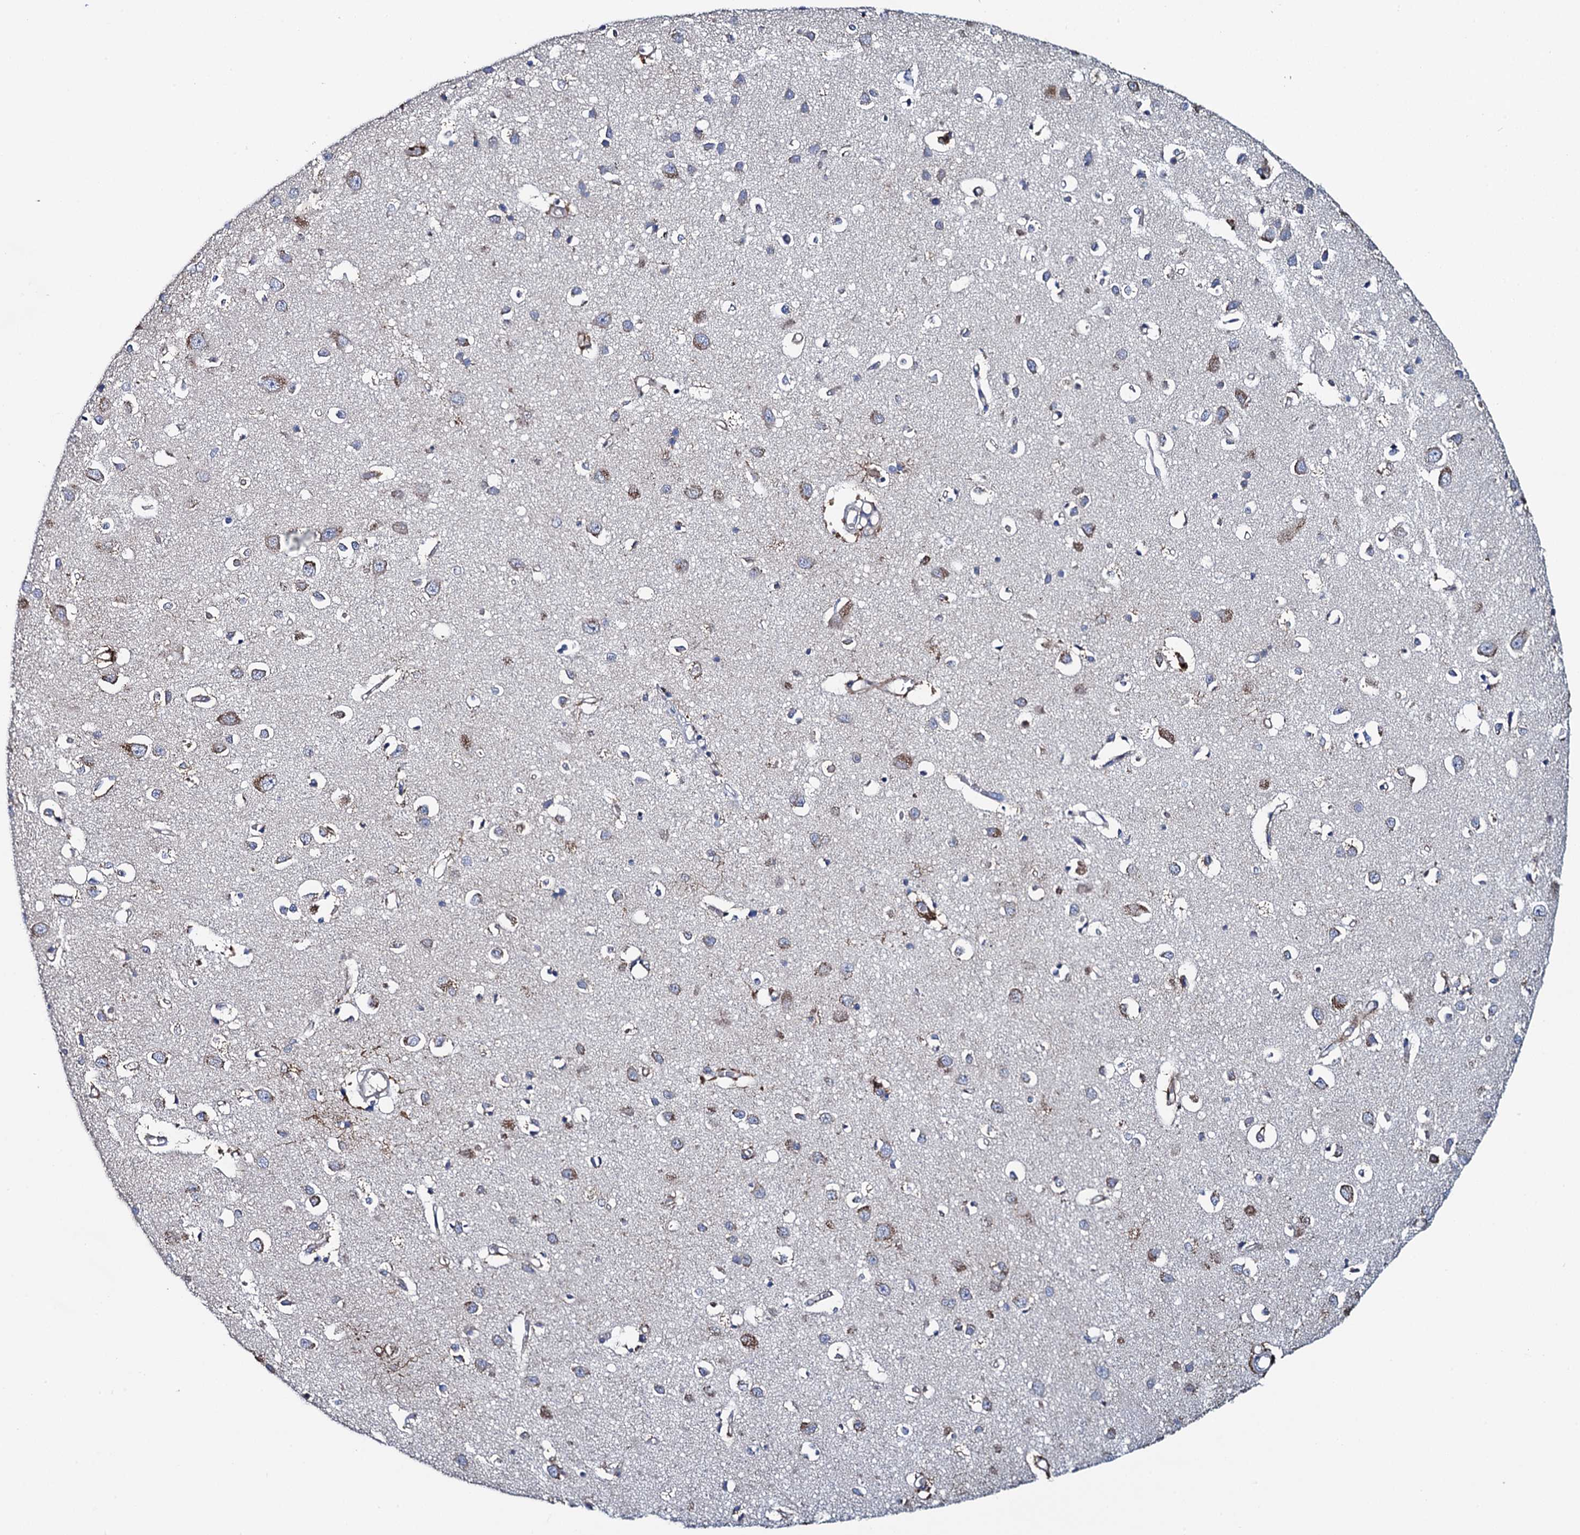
{"staining": {"intensity": "negative", "quantity": "none", "location": "none"}, "tissue": "cerebral cortex", "cell_type": "Endothelial cells", "image_type": "normal", "snomed": [{"axis": "morphology", "description": "Normal tissue, NOS"}, {"axis": "topography", "description": "Cerebral cortex"}], "caption": "DAB (3,3'-diaminobenzidine) immunohistochemical staining of unremarkable cerebral cortex exhibits no significant staining in endothelial cells.", "gene": "ADCY9", "patient": {"sex": "female", "age": 64}}